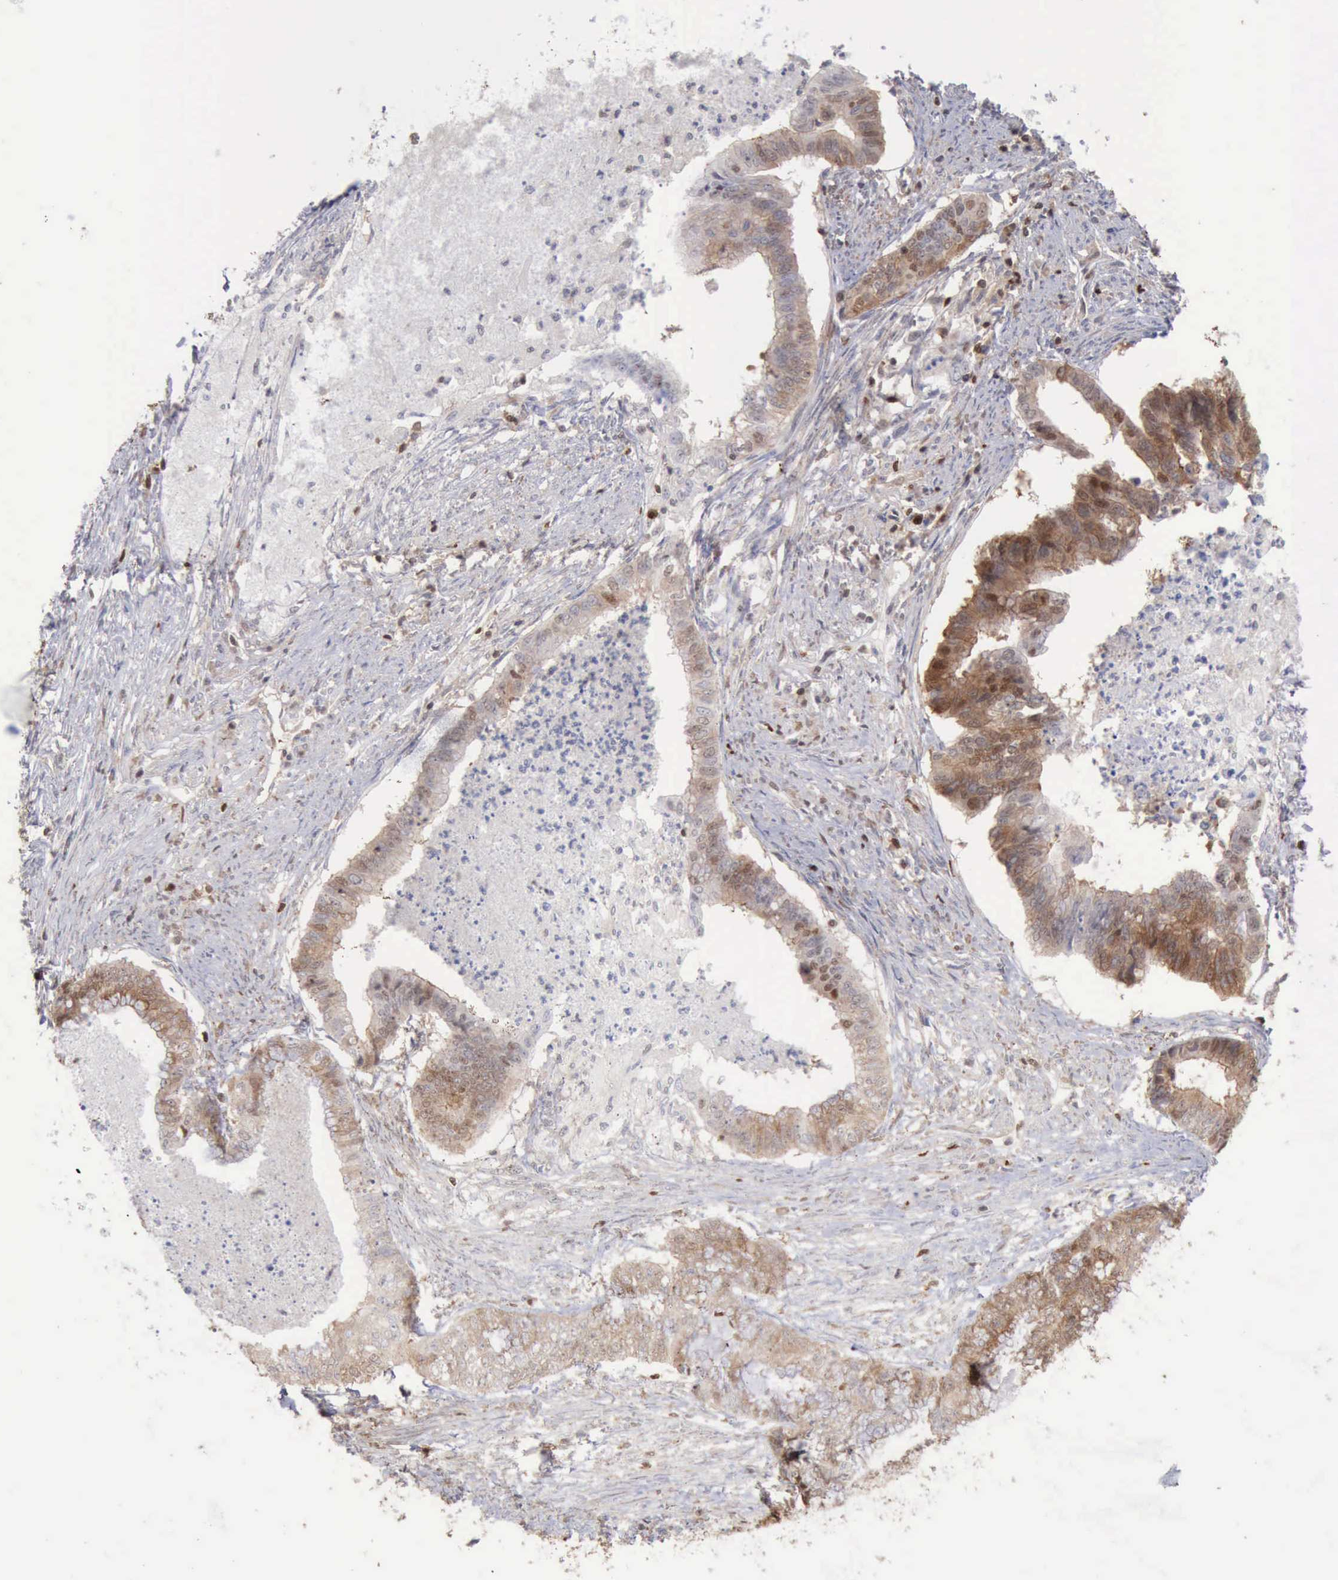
{"staining": {"intensity": "strong", "quantity": ">75%", "location": "cytoplasmic/membranous,nuclear"}, "tissue": "endometrial cancer", "cell_type": "Tumor cells", "image_type": "cancer", "snomed": [{"axis": "morphology", "description": "Necrosis, NOS"}, {"axis": "morphology", "description": "Adenocarcinoma, NOS"}, {"axis": "topography", "description": "Endometrium"}], "caption": "Immunohistochemical staining of endometrial cancer (adenocarcinoma) reveals strong cytoplasmic/membranous and nuclear protein expression in about >75% of tumor cells. (Stains: DAB in brown, nuclei in blue, Microscopy: brightfield microscopy at high magnification).", "gene": "PDCD4", "patient": {"sex": "female", "age": 79}}